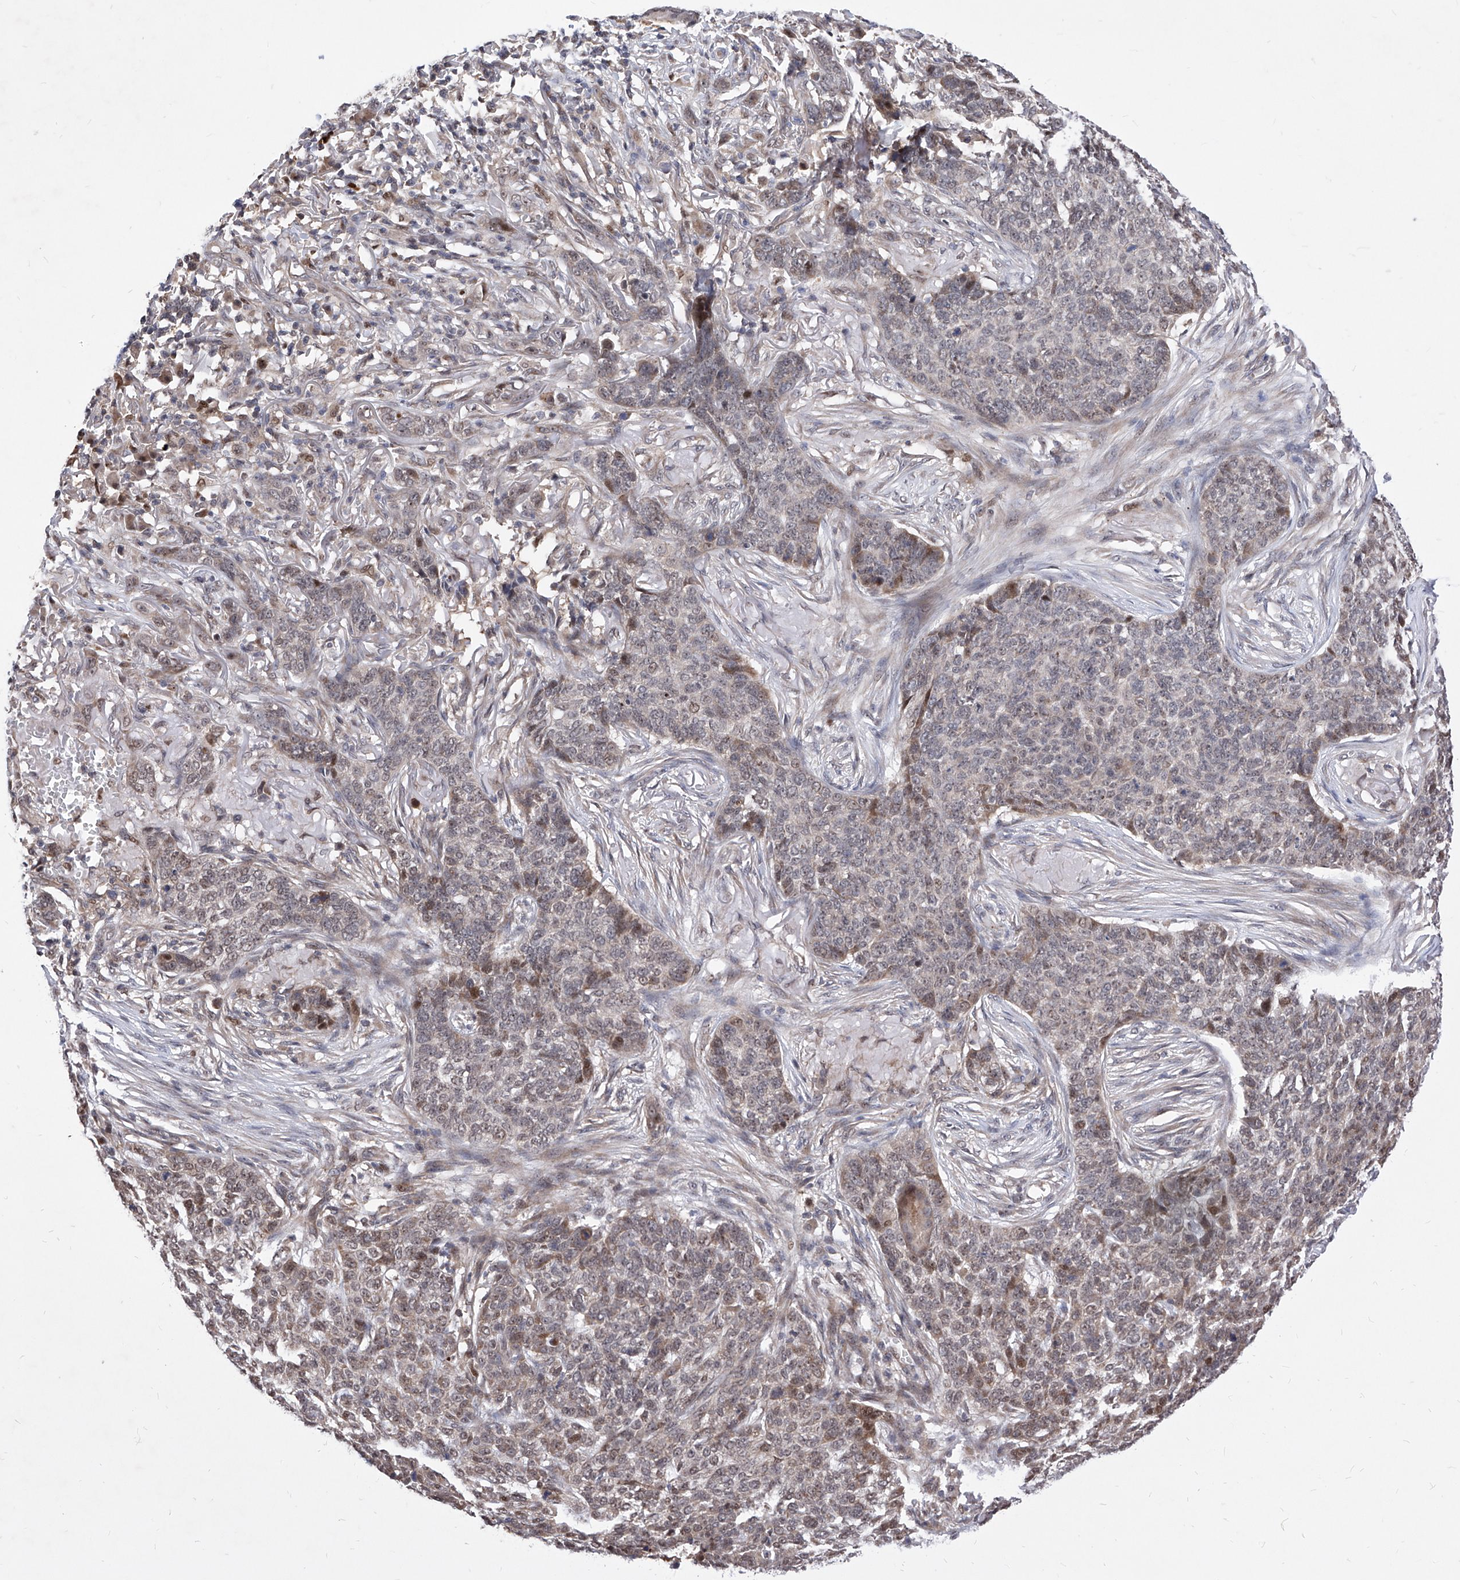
{"staining": {"intensity": "weak", "quantity": "25%-75%", "location": "nuclear"}, "tissue": "skin cancer", "cell_type": "Tumor cells", "image_type": "cancer", "snomed": [{"axis": "morphology", "description": "Basal cell carcinoma"}, {"axis": "topography", "description": "Skin"}], "caption": "This is a photomicrograph of IHC staining of basal cell carcinoma (skin), which shows weak positivity in the nuclear of tumor cells.", "gene": "LGR4", "patient": {"sex": "male", "age": 85}}